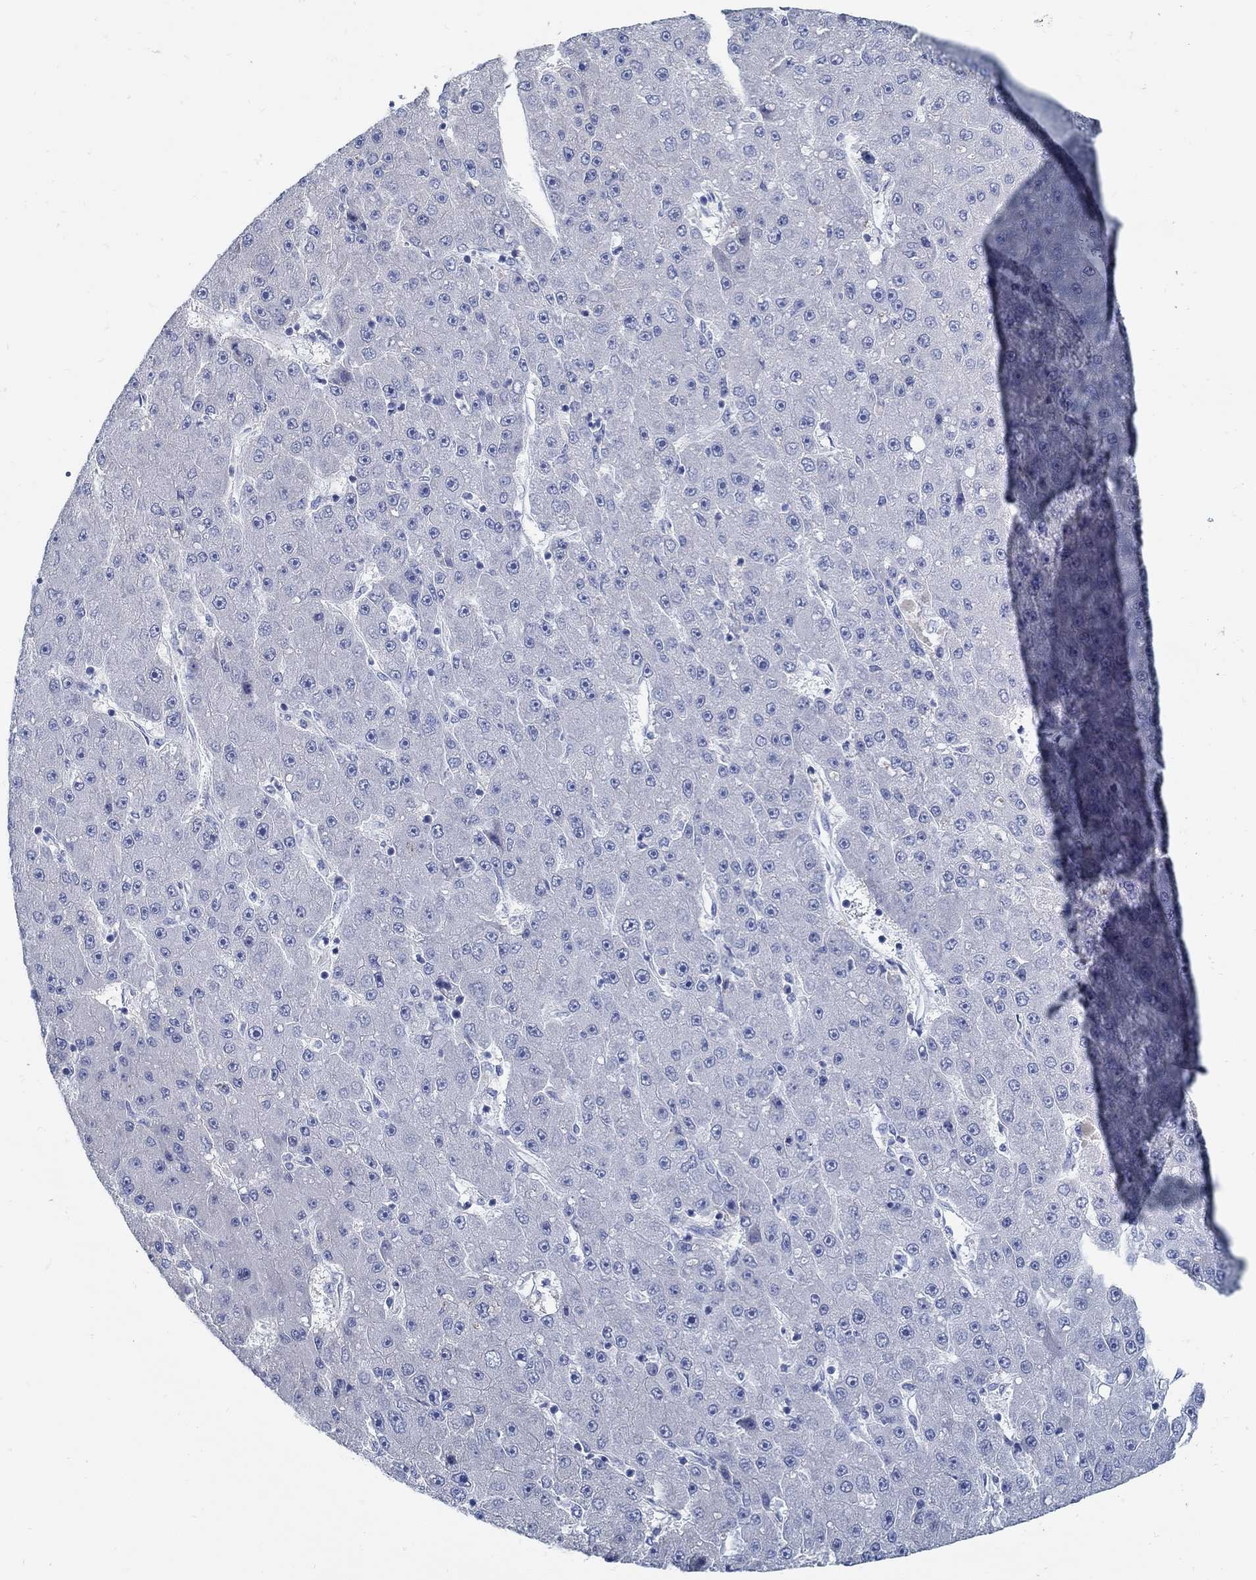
{"staining": {"intensity": "negative", "quantity": "none", "location": "none"}, "tissue": "liver cancer", "cell_type": "Tumor cells", "image_type": "cancer", "snomed": [{"axis": "morphology", "description": "Carcinoma, Hepatocellular, NOS"}, {"axis": "topography", "description": "Liver"}], "caption": "A high-resolution image shows IHC staining of liver hepatocellular carcinoma, which reveals no significant staining in tumor cells.", "gene": "C15orf39", "patient": {"sex": "male", "age": 67}}